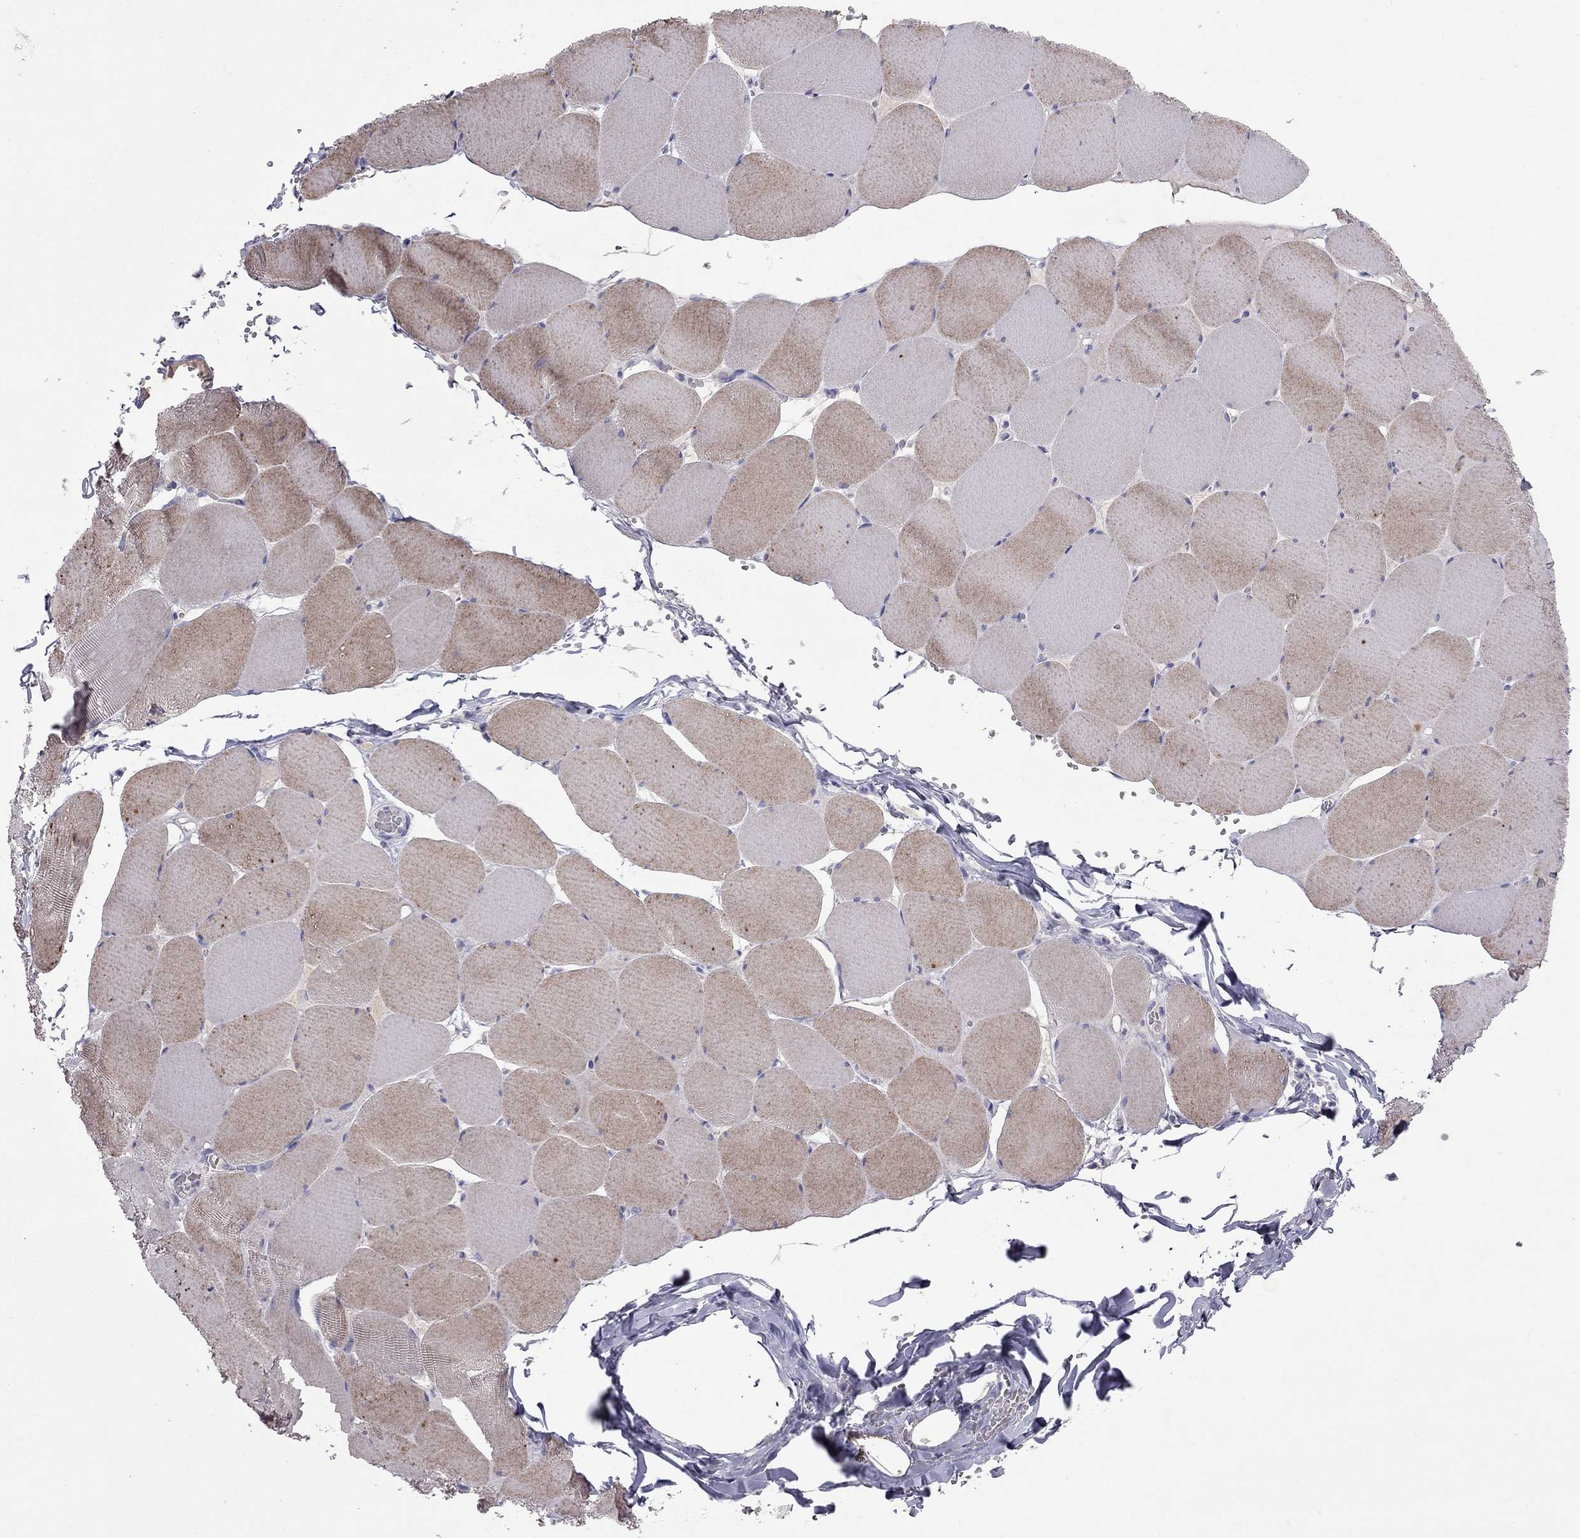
{"staining": {"intensity": "moderate", "quantity": "<25%", "location": "cytoplasmic/membranous"}, "tissue": "skeletal muscle", "cell_type": "Myocytes", "image_type": "normal", "snomed": [{"axis": "morphology", "description": "Normal tissue, NOS"}, {"axis": "morphology", "description": "Malignant melanoma, Metastatic site"}, {"axis": "topography", "description": "Skeletal muscle"}], "caption": "Moderate cytoplasmic/membranous positivity is present in about <25% of myocytes in normal skeletal muscle. The staining is performed using DAB brown chromogen to label protein expression. The nuclei are counter-stained blue using hematoxylin.", "gene": "CFAP91", "patient": {"sex": "male", "age": 50}}